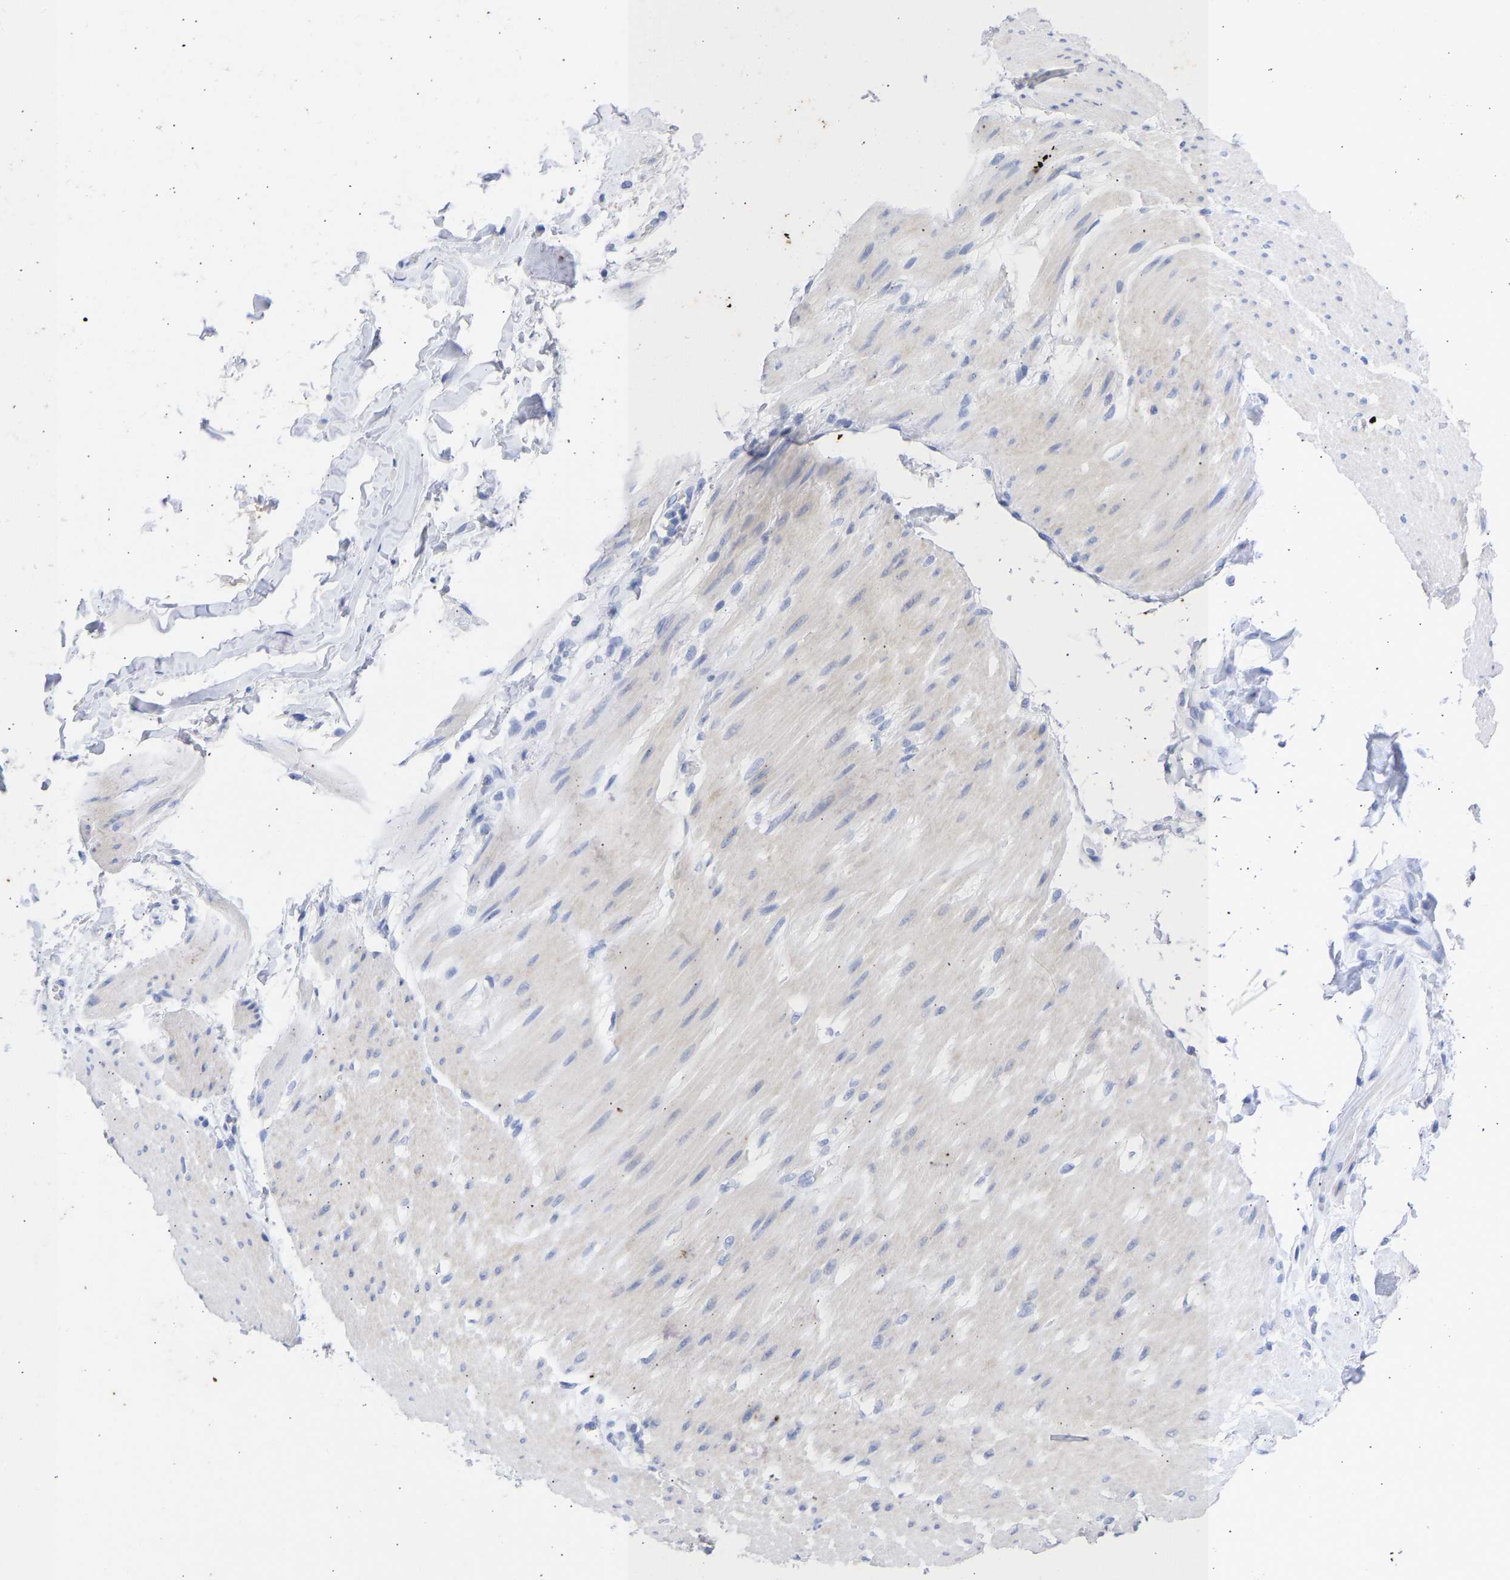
{"staining": {"intensity": "negative", "quantity": "none", "location": "none"}, "tissue": "adipose tissue", "cell_type": "Adipocytes", "image_type": "normal", "snomed": [{"axis": "morphology", "description": "Normal tissue, NOS"}, {"axis": "morphology", "description": "Adenocarcinoma, NOS"}, {"axis": "topography", "description": "Duodenum"}, {"axis": "topography", "description": "Peripheral nerve tissue"}], "caption": "Human adipose tissue stained for a protein using immunohistochemistry (IHC) reveals no positivity in adipocytes.", "gene": "KRT1", "patient": {"sex": "female", "age": 60}}